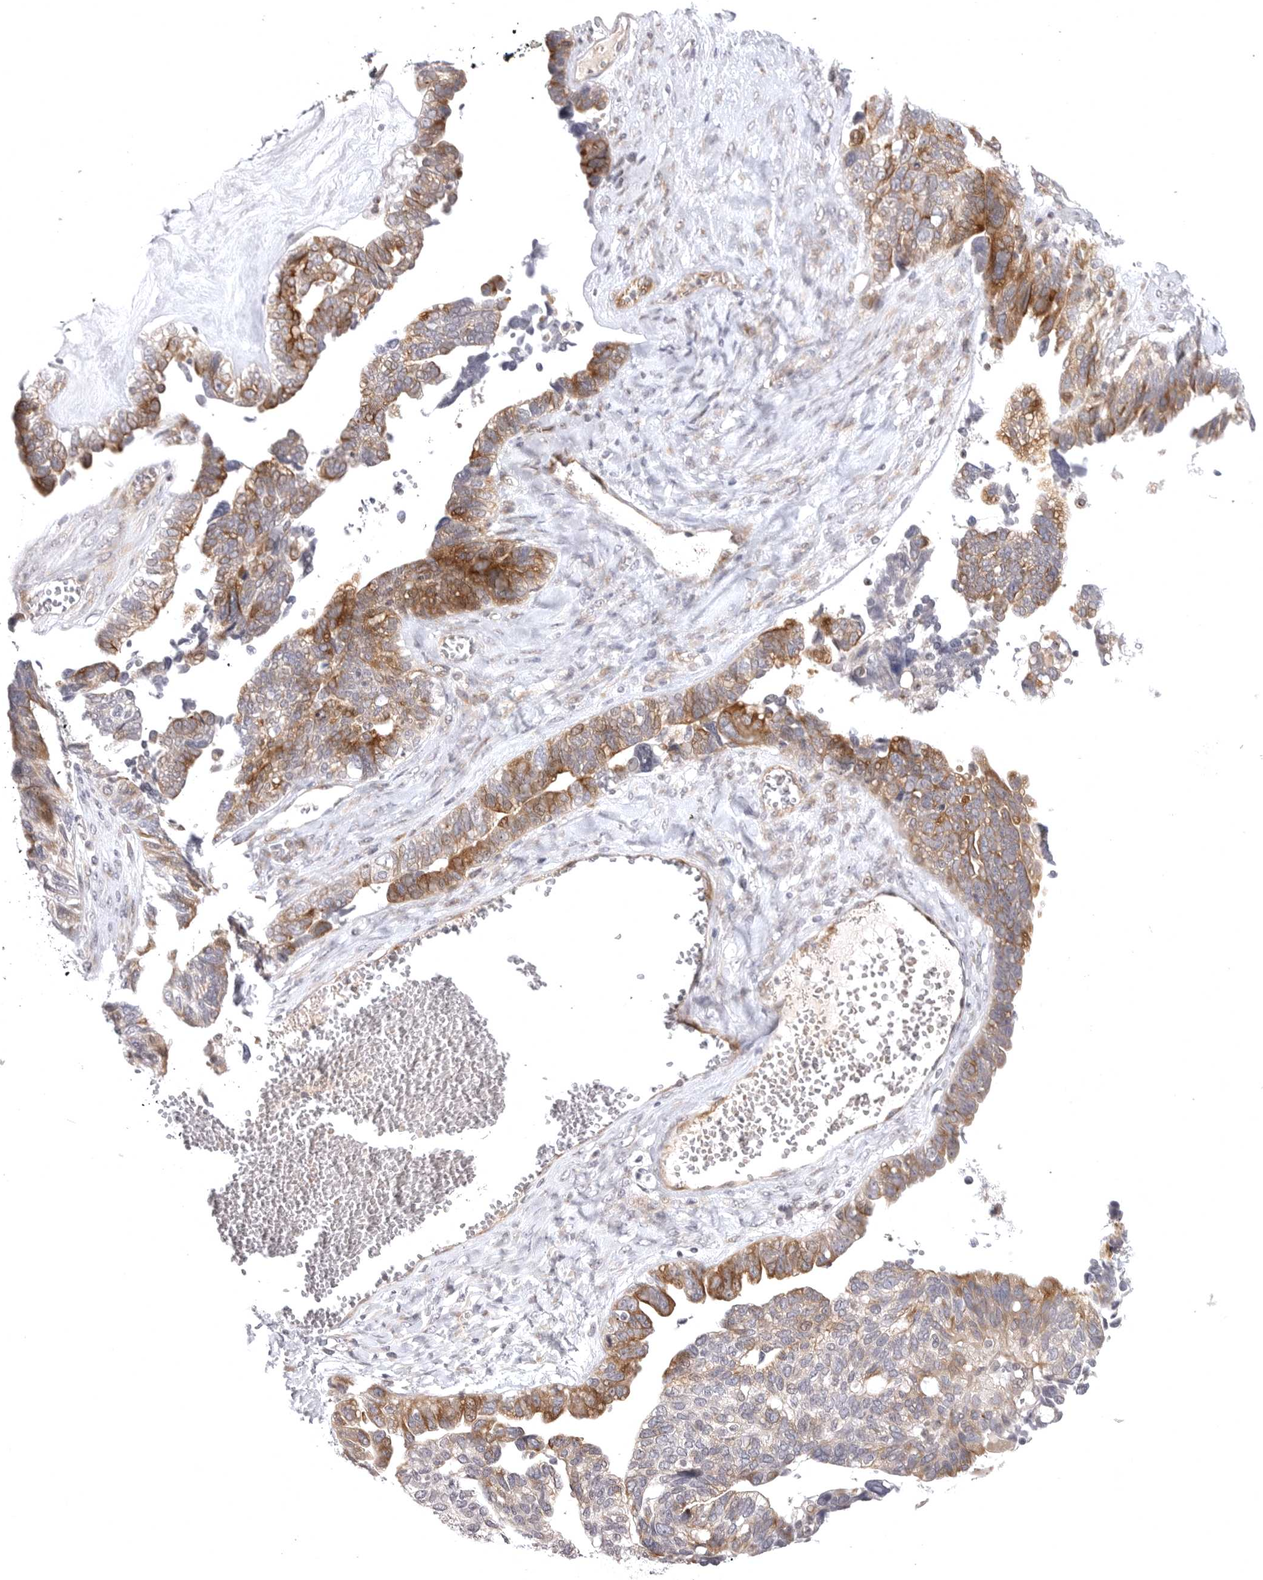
{"staining": {"intensity": "moderate", "quantity": ">75%", "location": "cytoplasmic/membranous"}, "tissue": "ovarian cancer", "cell_type": "Tumor cells", "image_type": "cancer", "snomed": [{"axis": "morphology", "description": "Cystadenocarcinoma, serous, NOS"}, {"axis": "topography", "description": "Ovary"}], "caption": "Tumor cells display moderate cytoplasmic/membranous expression in approximately >75% of cells in ovarian cancer.", "gene": "CD300LD", "patient": {"sex": "female", "age": 79}}